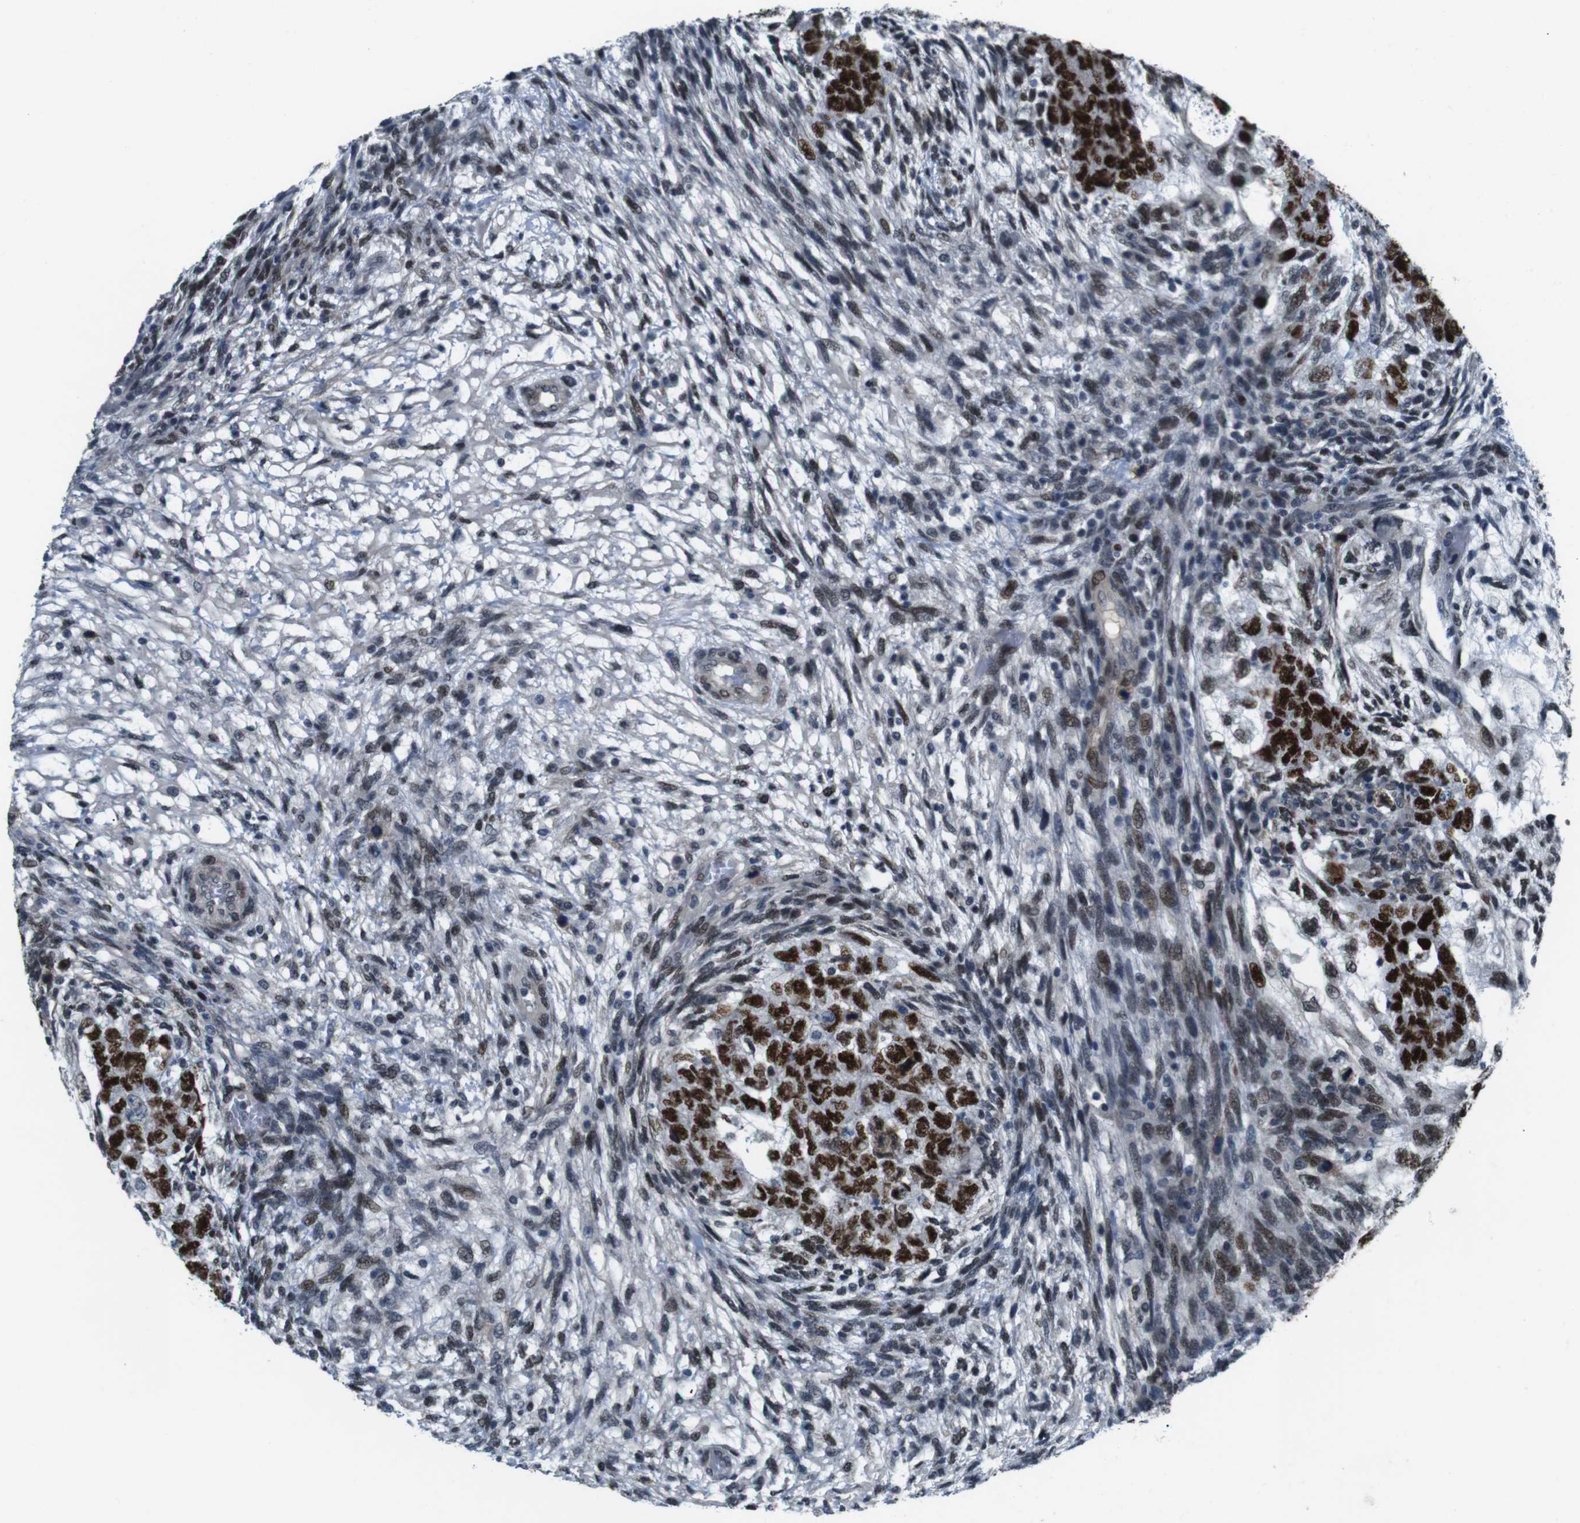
{"staining": {"intensity": "strong", "quantity": ">75%", "location": "nuclear"}, "tissue": "testis cancer", "cell_type": "Tumor cells", "image_type": "cancer", "snomed": [{"axis": "morphology", "description": "Normal tissue, NOS"}, {"axis": "morphology", "description": "Carcinoma, Embryonal, NOS"}, {"axis": "topography", "description": "Testis"}], "caption": "DAB (3,3'-diaminobenzidine) immunohistochemical staining of testis embryonal carcinoma displays strong nuclear protein positivity in about >75% of tumor cells.", "gene": "SMCO2", "patient": {"sex": "male", "age": 36}}